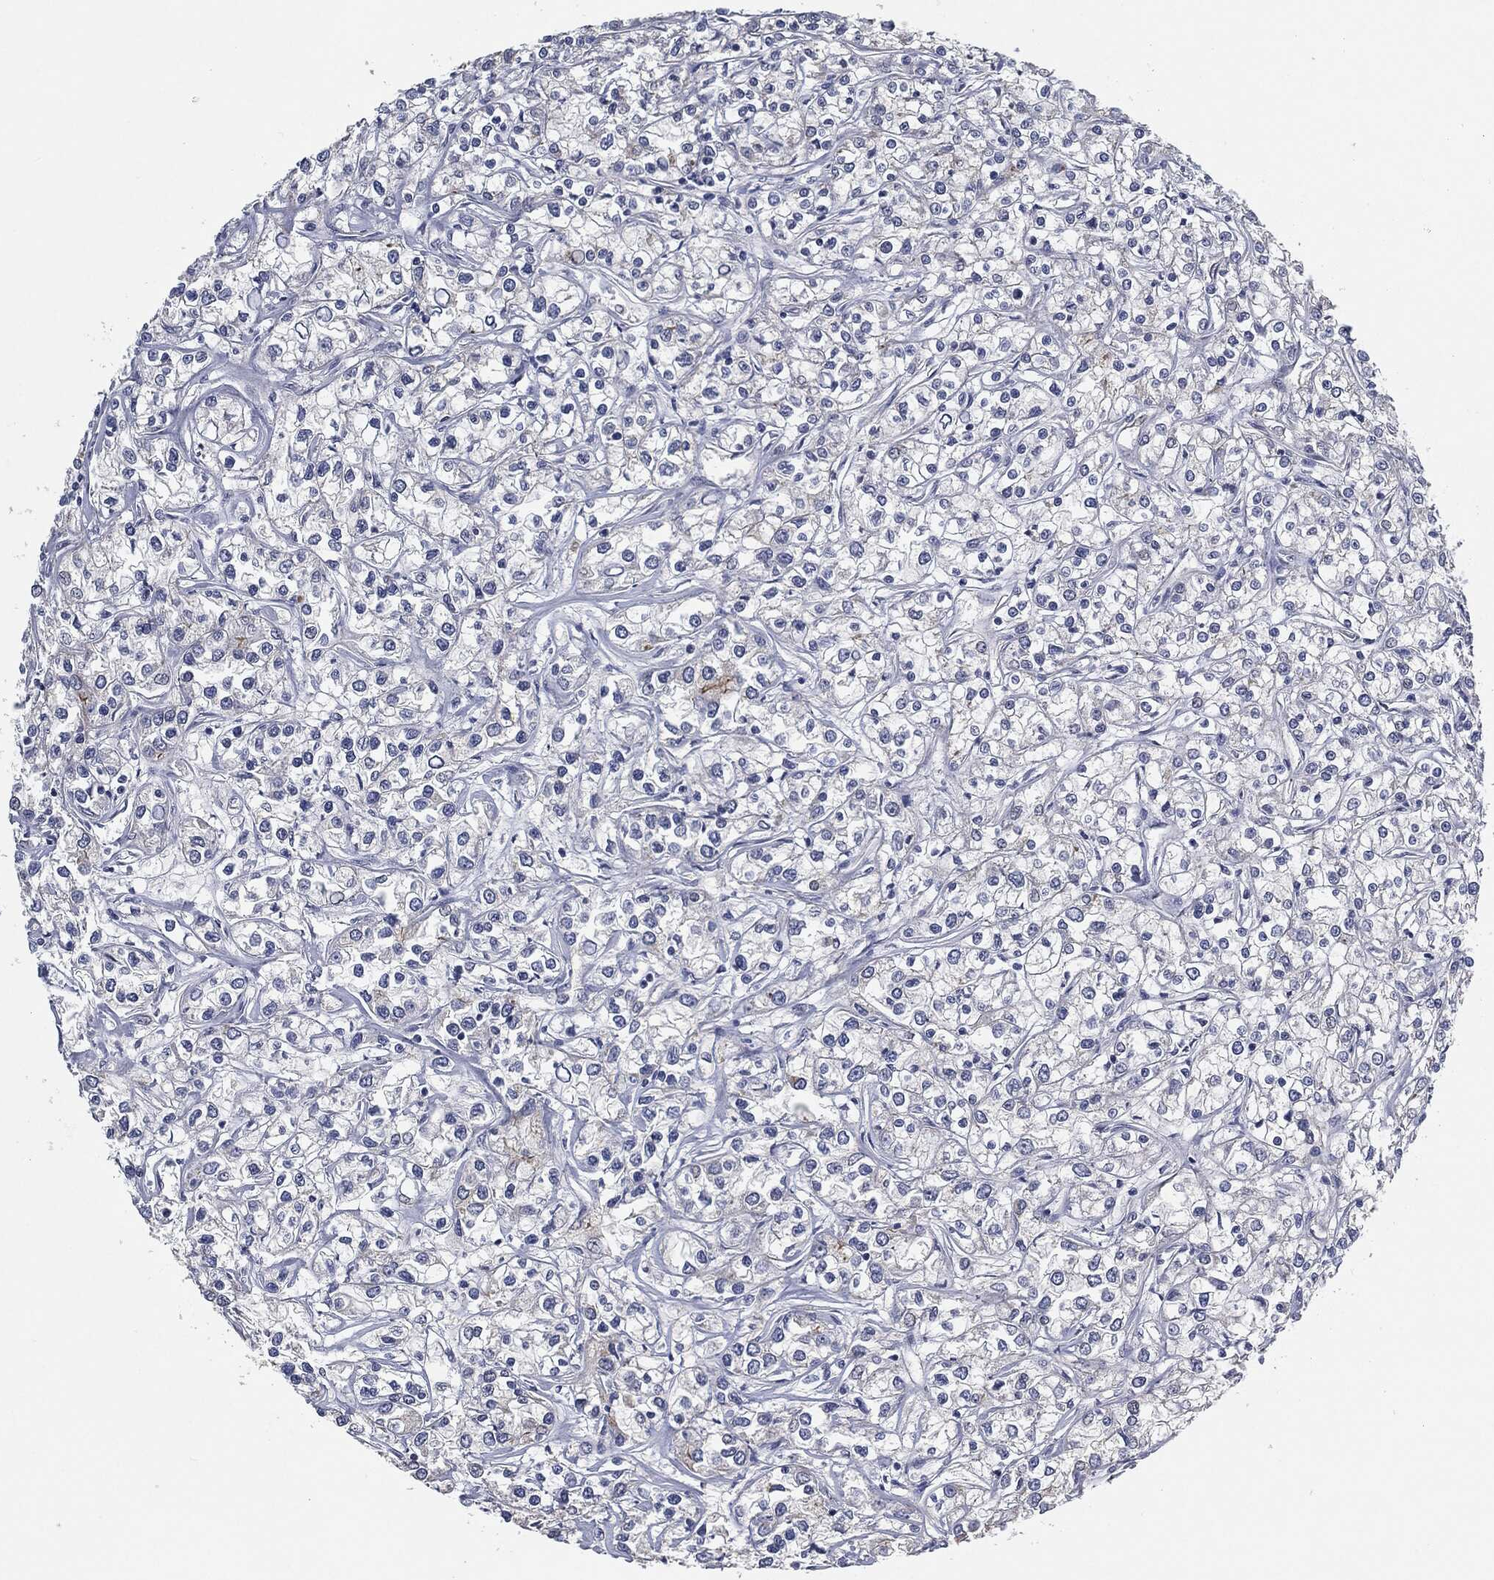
{"staining": {"intensity": "negative", "quantity": "none", "location": "none"}, "tissue": "renal cancer", "cell_type": "Tumor cells", "image_type": "cancer", "snomed": [{"axis": "morphology", "description": "Adenocarcinoma, NOS"}, {"axis": "topography", "description": "Kidney"}], "caption": "This histopathology image is of adenocarcinoma (renal) stained with IHC to label a protein in brown with the nuclei are counter-stained blue. There is no staining in tumor cells.", "gene": "SVIL", "patient": {"sex": "female", "age": 59}}